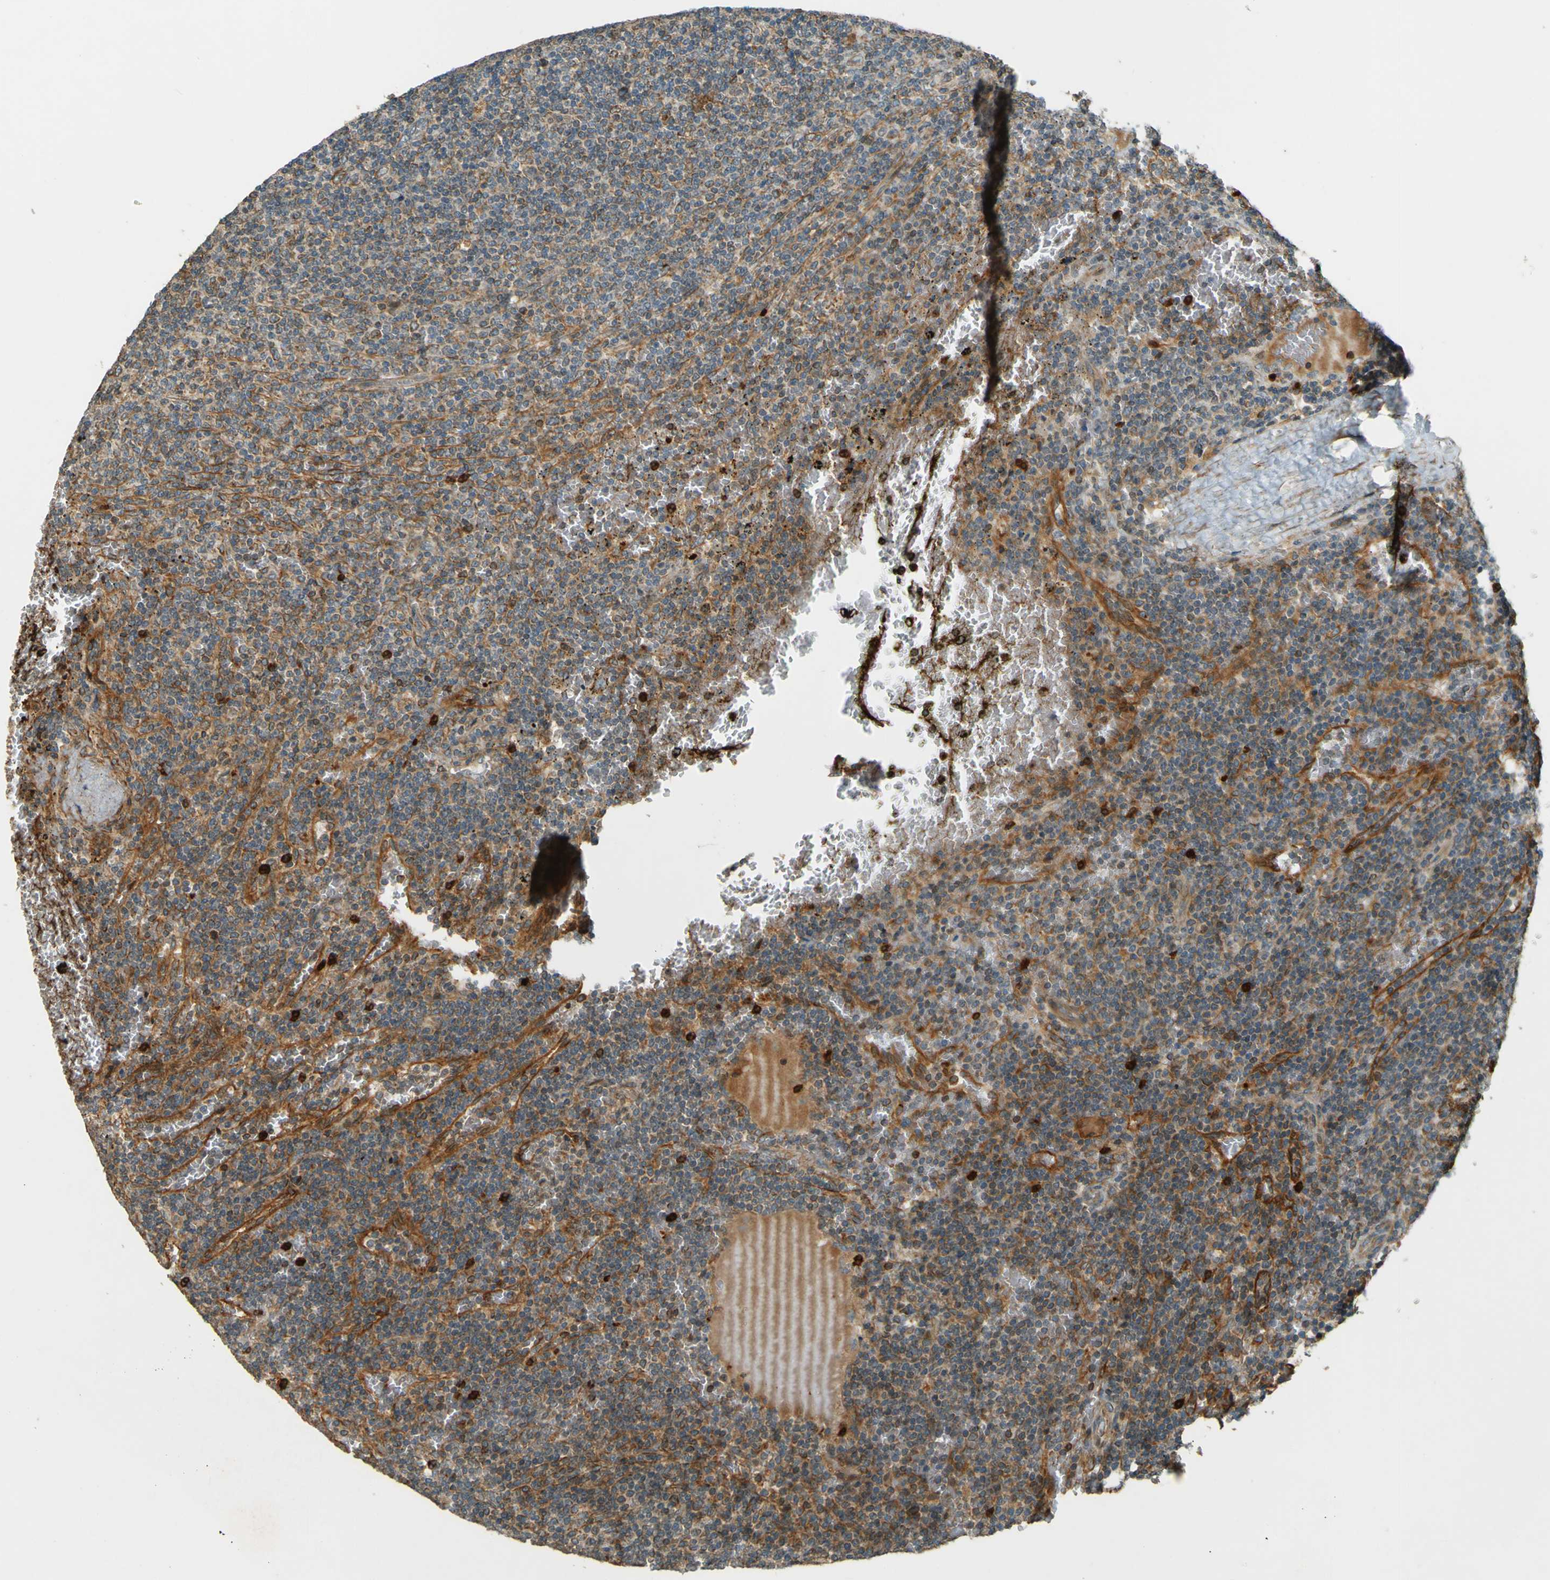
{"staining": {"intensity": "moderate", "quantity": ">75%", "location": "cytoplasmic/membranous"}, "tissue": "lymphoma", "cell_type": "Tumor cells", "image_type": "cancer", "snomed": [{"axis": "morphology", "description": "Malignant lymphoma, non-Hodgkin's type, Low grade"}, {"axis": "topography", "description": "Spleen"}], "caption": "The micrograph displays a brown stain indicating the presence of a protein in the cytoplasmic/membranous of tumor cells in lymphoma.", "gene": "LPCAT1", "patient": {"sex": "female", "age": 50}}